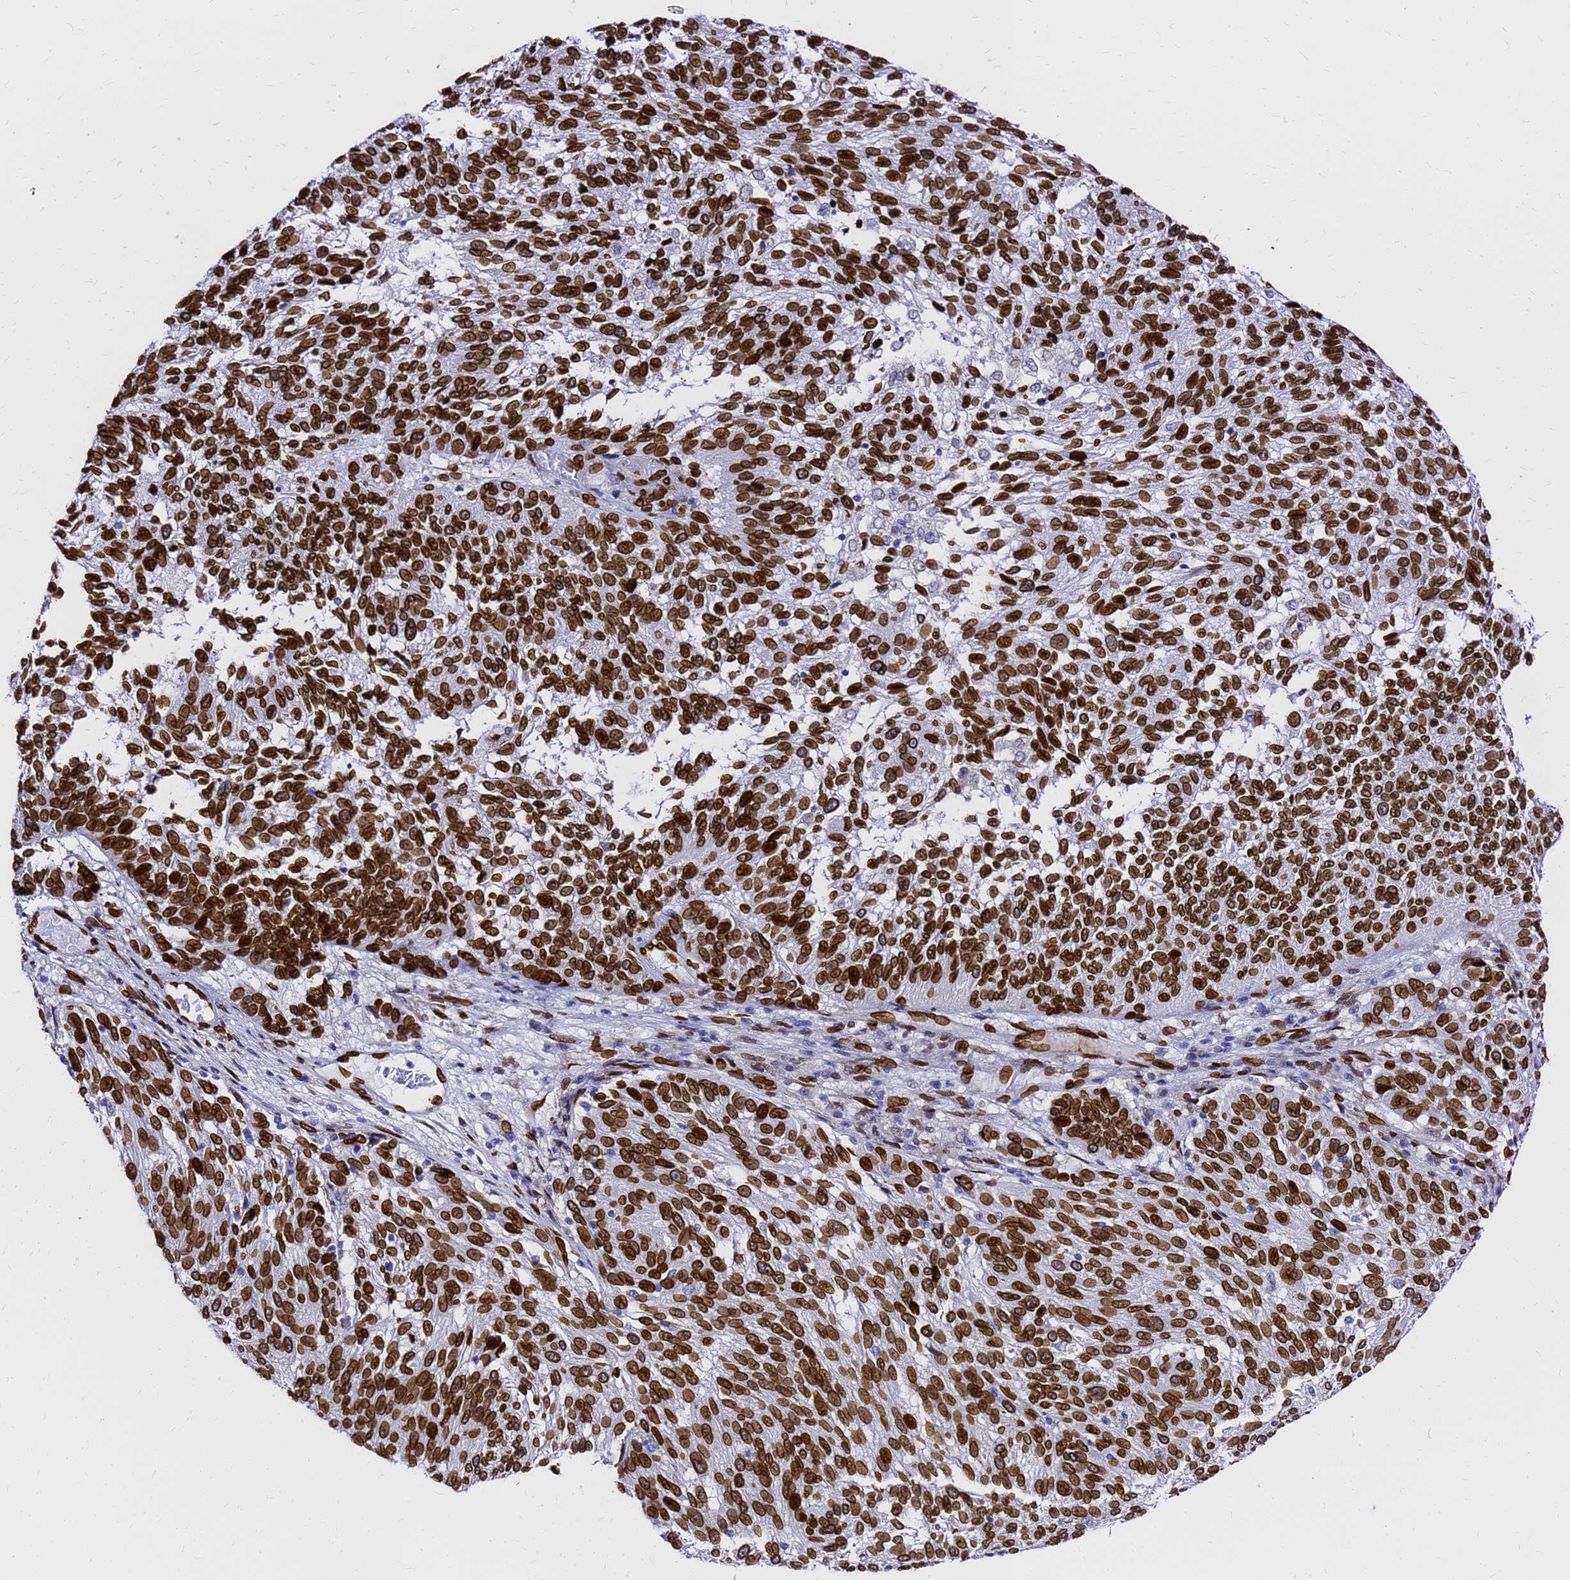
{"staining": {"intensity": "strong", "quantity": ">75%", "location": "cytoplasmic/membranous,nuclear"}, "tissue": "melanoma", "cell_type": "Tumor cells", "image_type": "cancer", "snomed": [{"axis": "morphology", "description": "Malignant melanoma, NOS"}, {"axis": "topography", "description": "Skin"}], "caption": "A brown stain highlights strong cytoplasmic/membranous and nuclear expression of a protein in human malignant melanoma tumor cells.", "gene": "C6orf141", "patient": {"sex": "male", "age": 53}}